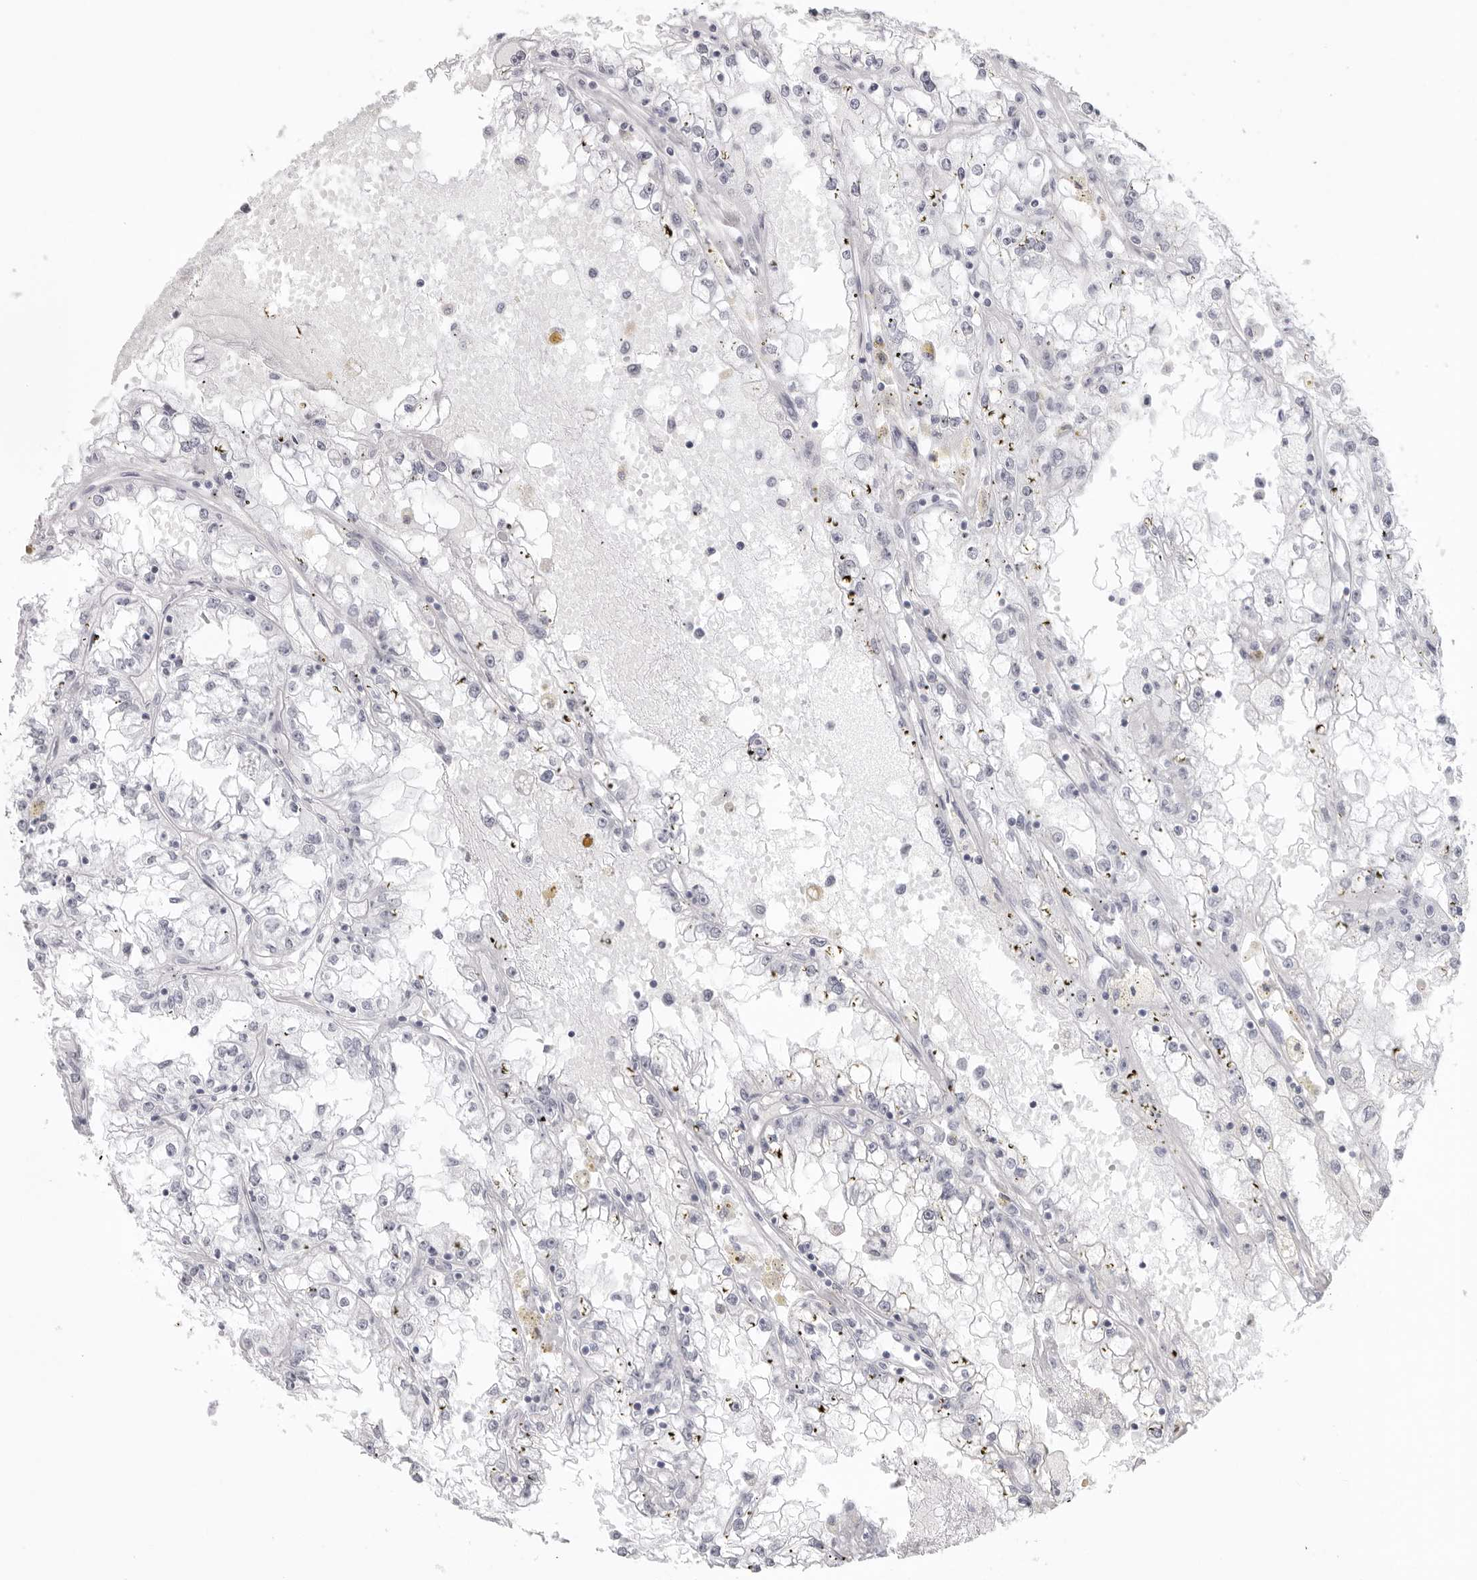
{"staining": {"intensity": "negative", "quantity": "none", "location": "none"}, "tissue": "renal cancer", "cell_type": "Tumor cells", "image_type": "cancer", "snomed": [{"axis": "morphology", "description": "Adenocarcinoma, NOS"}, {"axis": "topography", "description": "Kidney"}], "caption": "This is a micrograph of immunohistochemistry (IHC) staining of renal adenocarcinoma, which shows no positivity in tumor cells.", "gene": "KLK9", "patient": {"sex": "male", "age": 56}}